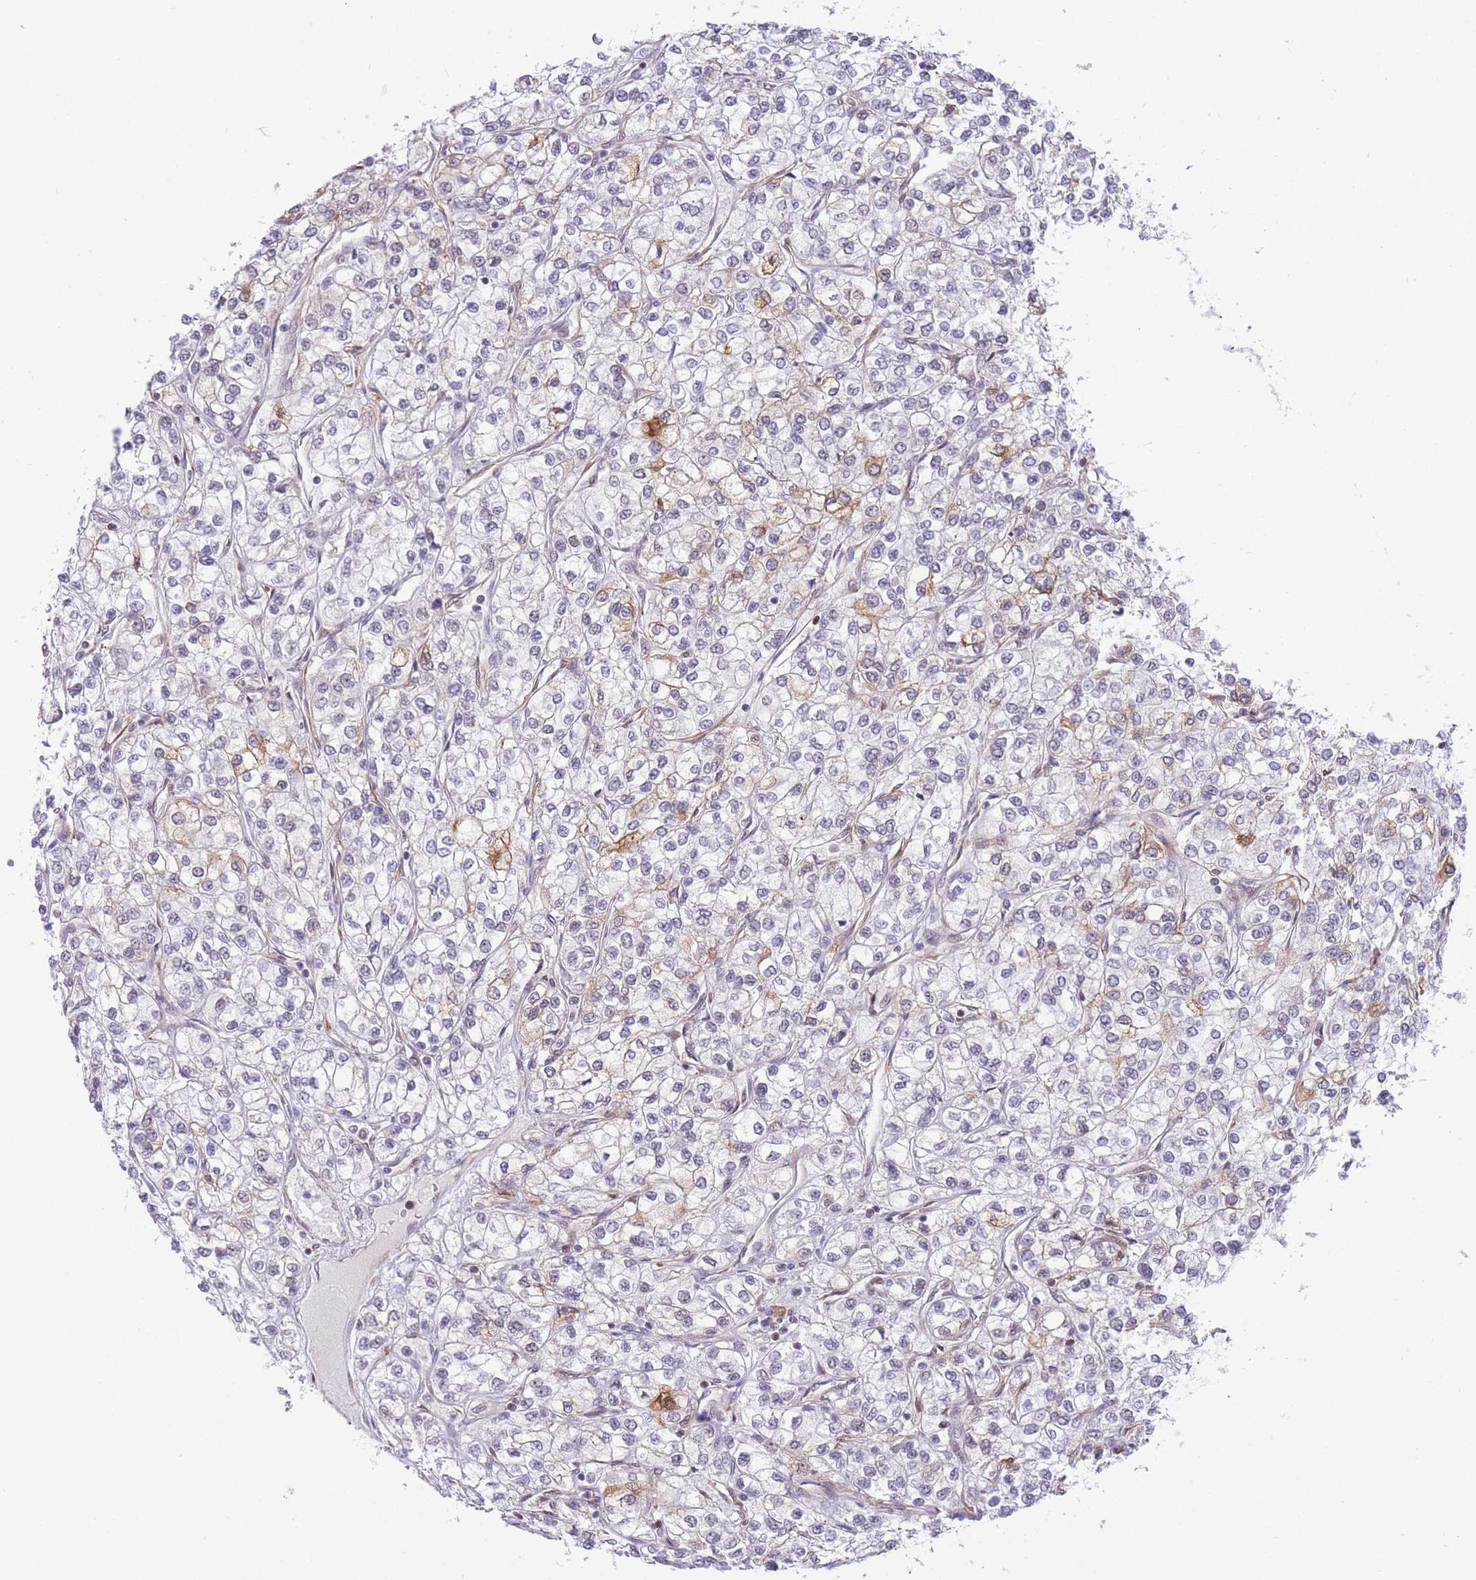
{"staining": {"intensity": "weak", "quantity": "25%-75%", "location": "cytoplasmic/membranous"}, "tissue": "renal cancer", "cell_type": "Tumor cells", "image_type": "cancer", "snomed": [{"axis": "morphology", "description": "Adenocarcinoma, NOS"}, {"axis": "topography", "description": "Kidney"}], "caption": "A low amount of weak cytoplasmic/membranous staining is present in about 25%-75% of tumor cells in renal cancer tissue.", "gene": "CYP2B6", "patient": {"sex": "male", "age": 80}}